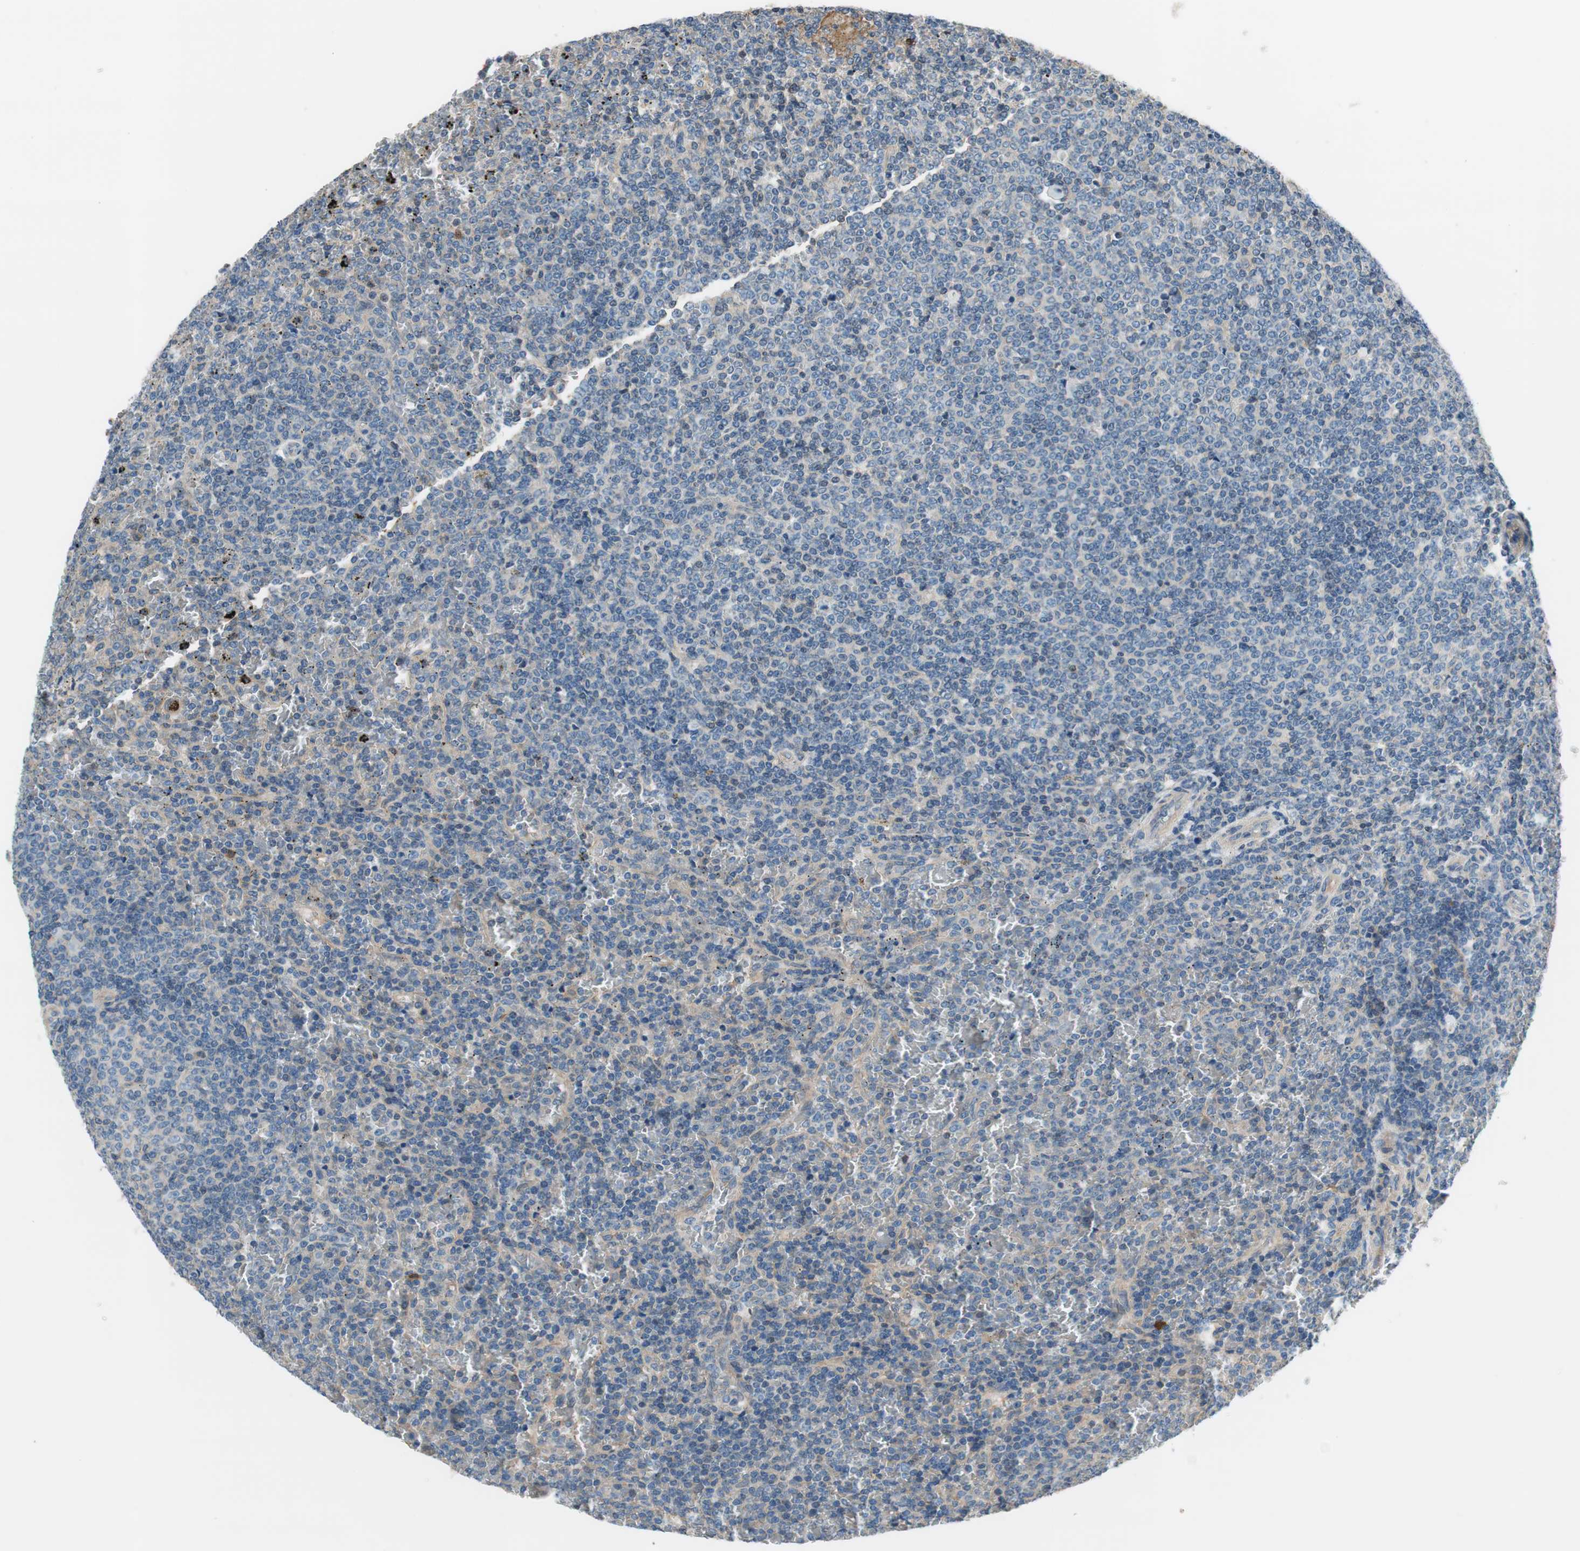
{"staining": {"intensity": "negative", "quantity": "none", "location": "none"}, "tissue": "lymphoma", "cell_type": "Tumor cells", "image_type": "cancer", "snomed": [{"axis": "morphology", "description": "Malignant lymphoma, non-Hodgkin's type, Low grade"}, {"axis": "topography", "description": "Spleen"}], "caption": "Micrograph shows no protein expression in tumor cells of lymphoma tissue.", "gene": "CALML3", "patient": {"sex": "female", "age": 77}}